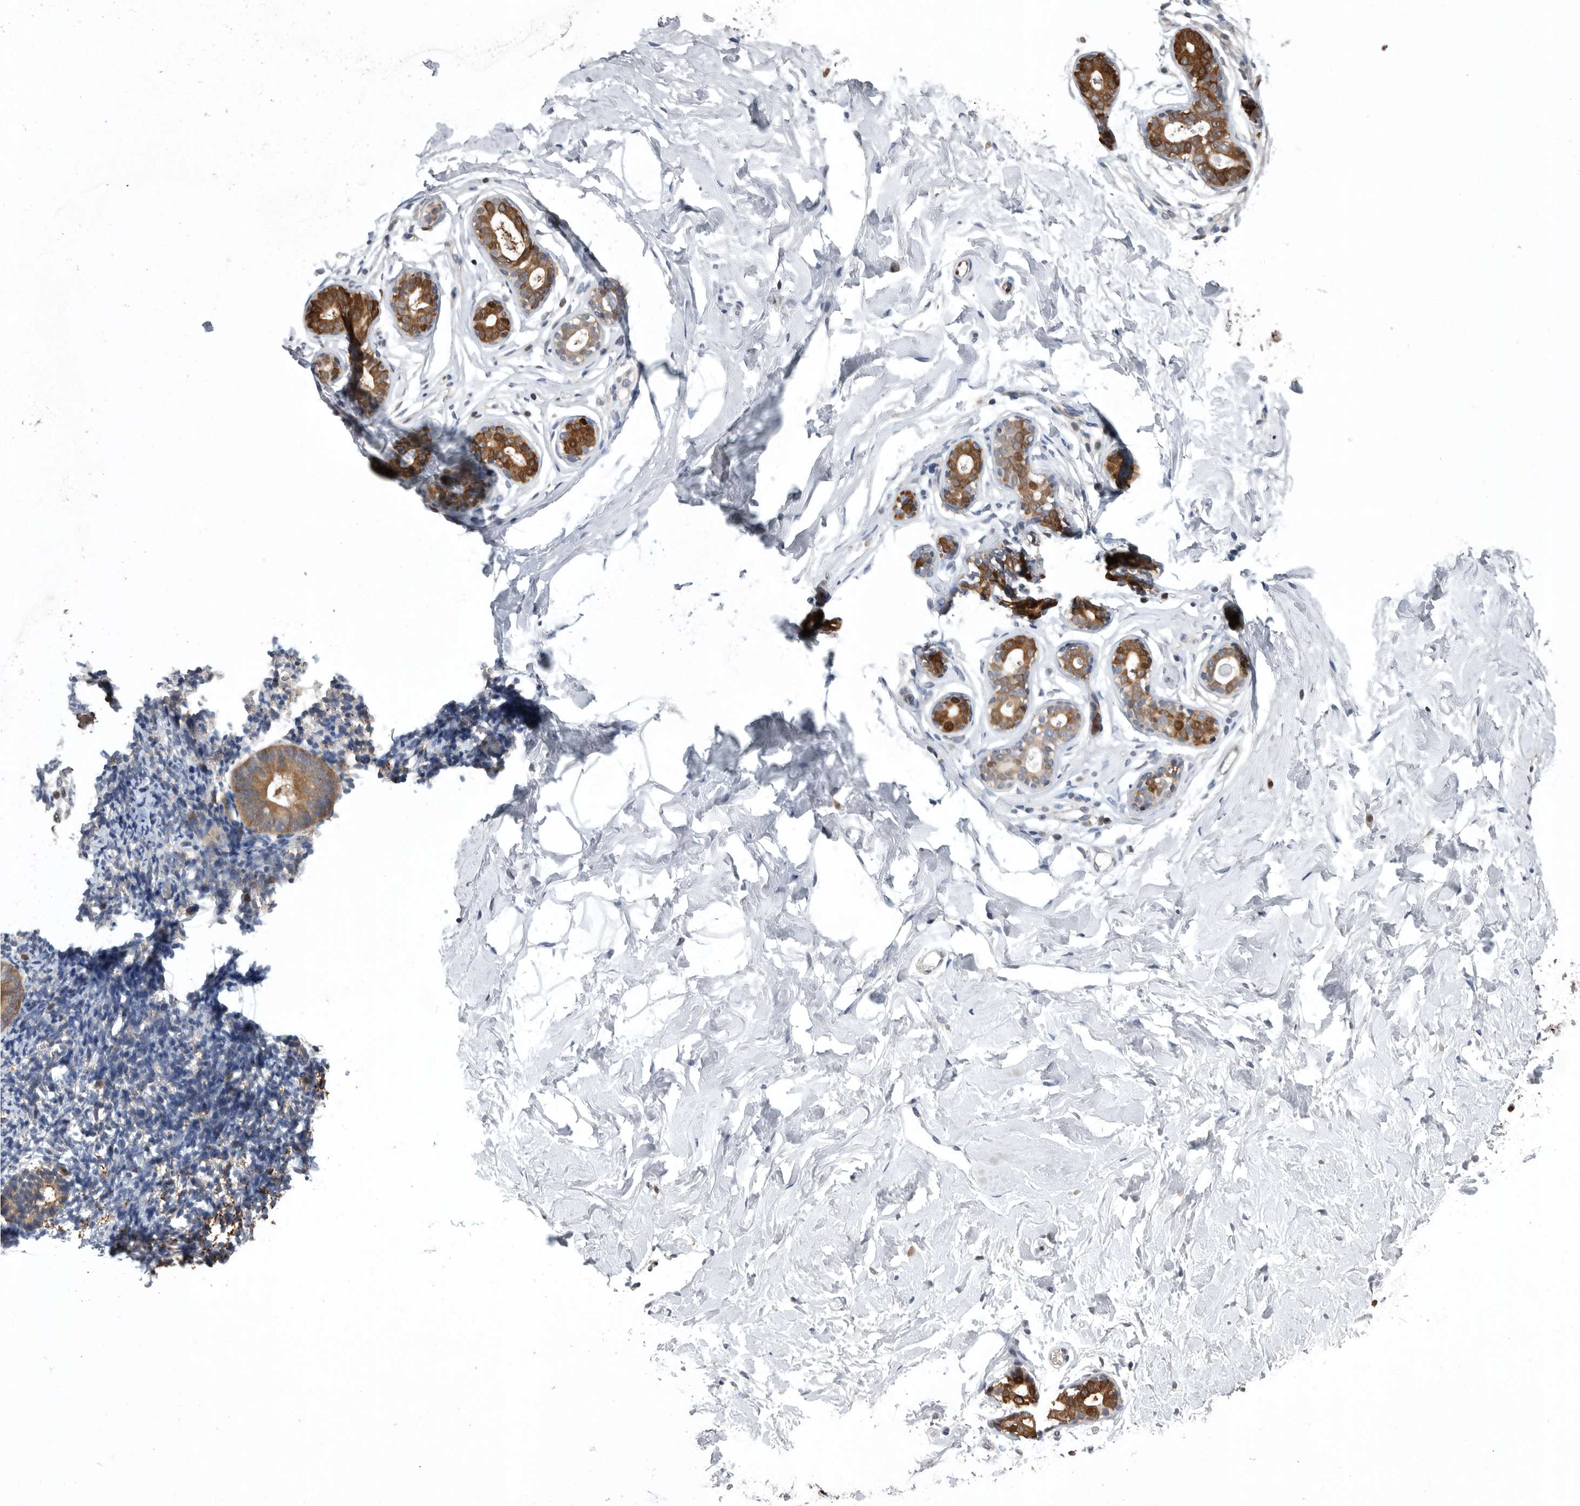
{"staining": {"intensity": "negative", "quantity": "none", "location": "none"}, "tissue": "breast", "cell_type": "Adipocytes", "image_type": "normal", "snomed": [{"axis": "morphology", "description": "Normal tissue, NOS"}, {"axis": "morphology", "description": "Adenoma, NOS"}, {"axis": "topography", "description": "Breast"}], "caption": "Unremarkable breast was stained to show a protein in brown. There is no significant expression in adipocytes. (DAB immunohistochemistry with hematoxylin counter stain).", "gene": "PDCD4", "patient": {"sex": "female", "age": 23}}